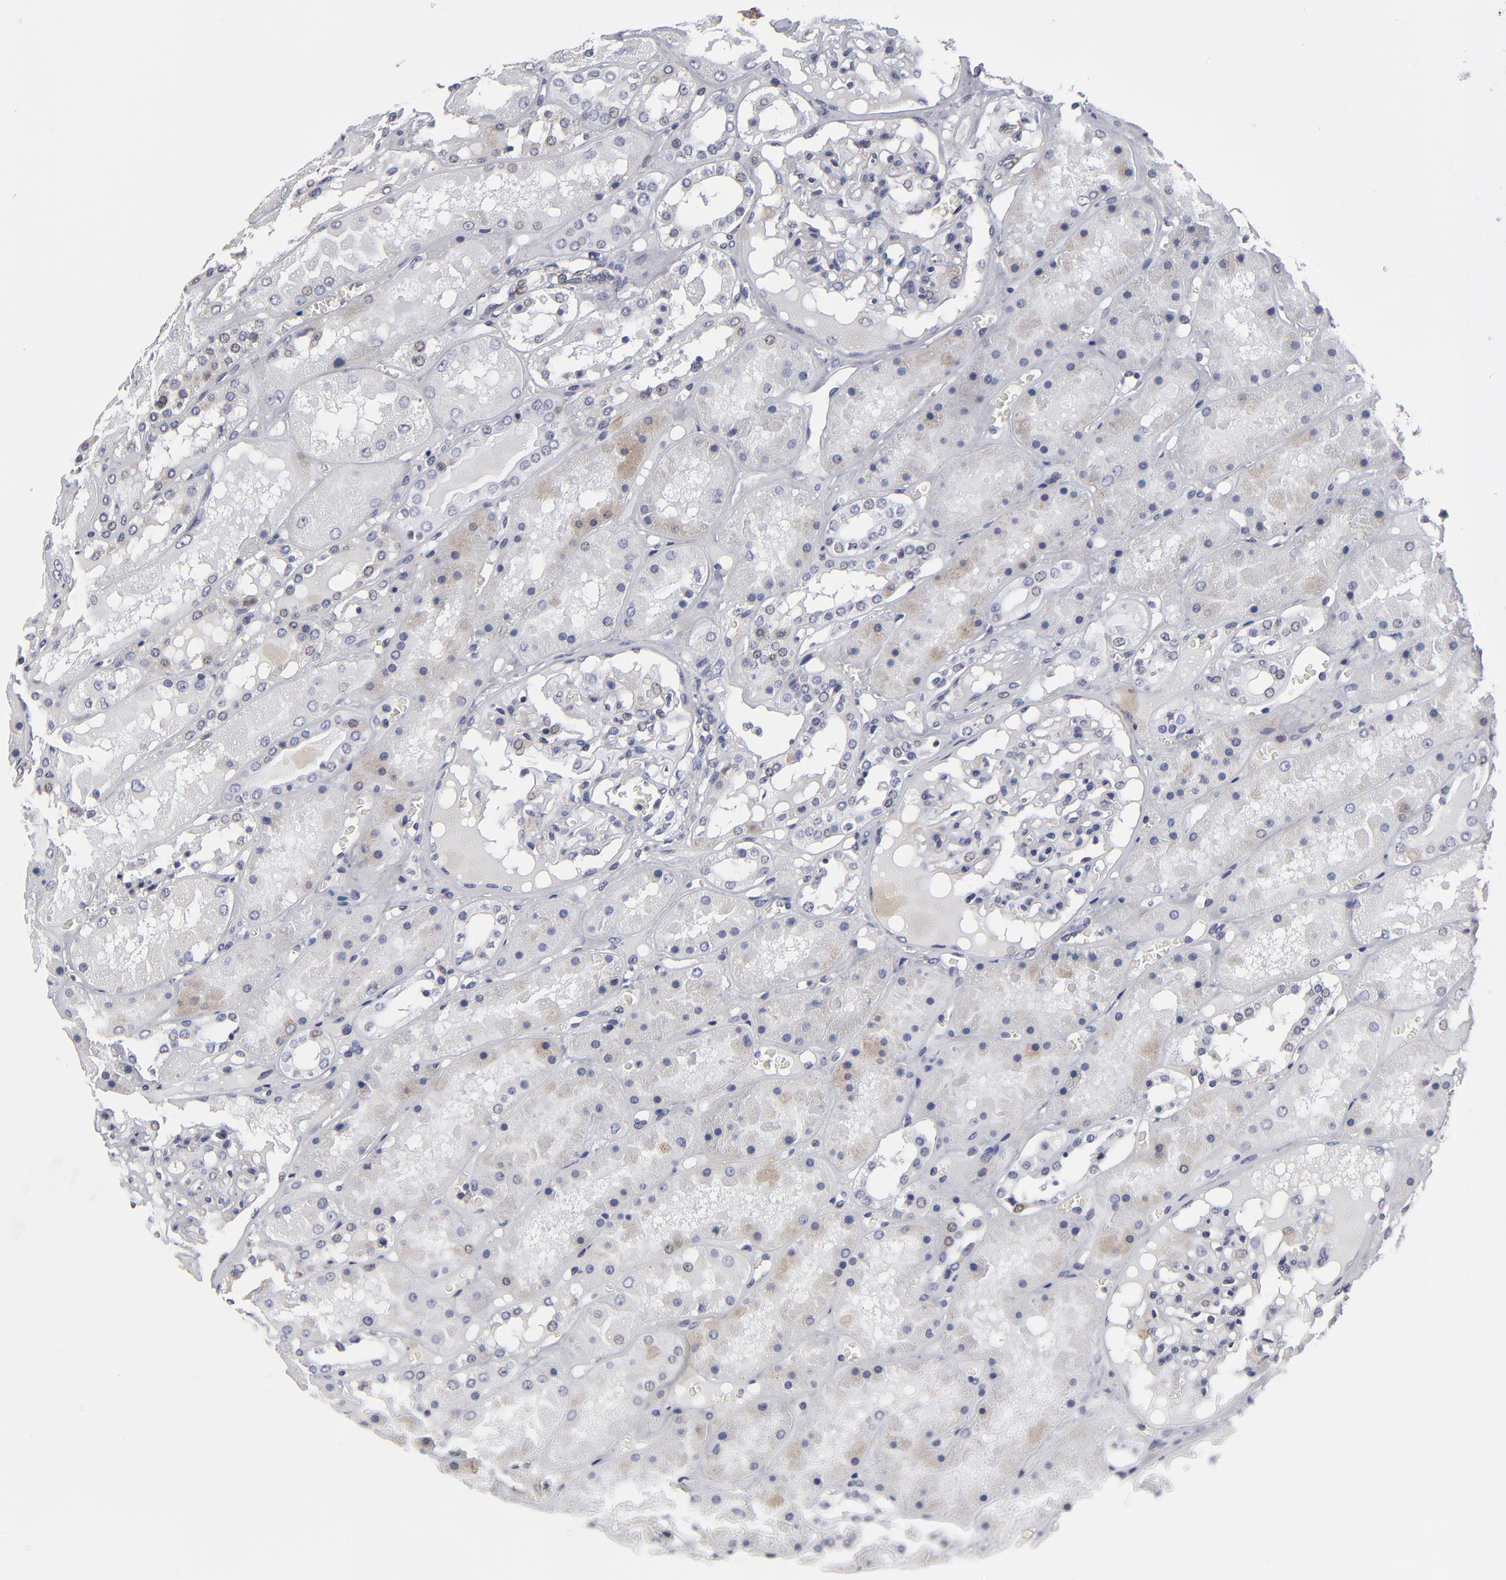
{"staining": {"intensity": "negative", "quantity": "none", "location": "none"}, "tissue": "kidney", "cell_type": "Cells in glomeruli", "image_type": "normal", "snomed": [{"axis": "morphology", "description": "Normal tissue, NOS"}, {"axis": "topography", "description": "Kidney"}], "caption": "Immunohistochemical staining of benign kidney exhibits no significant expression in cells in glomeruli.", "gene": "ODF2", "patient": {"sex": "male", "age": 36}}